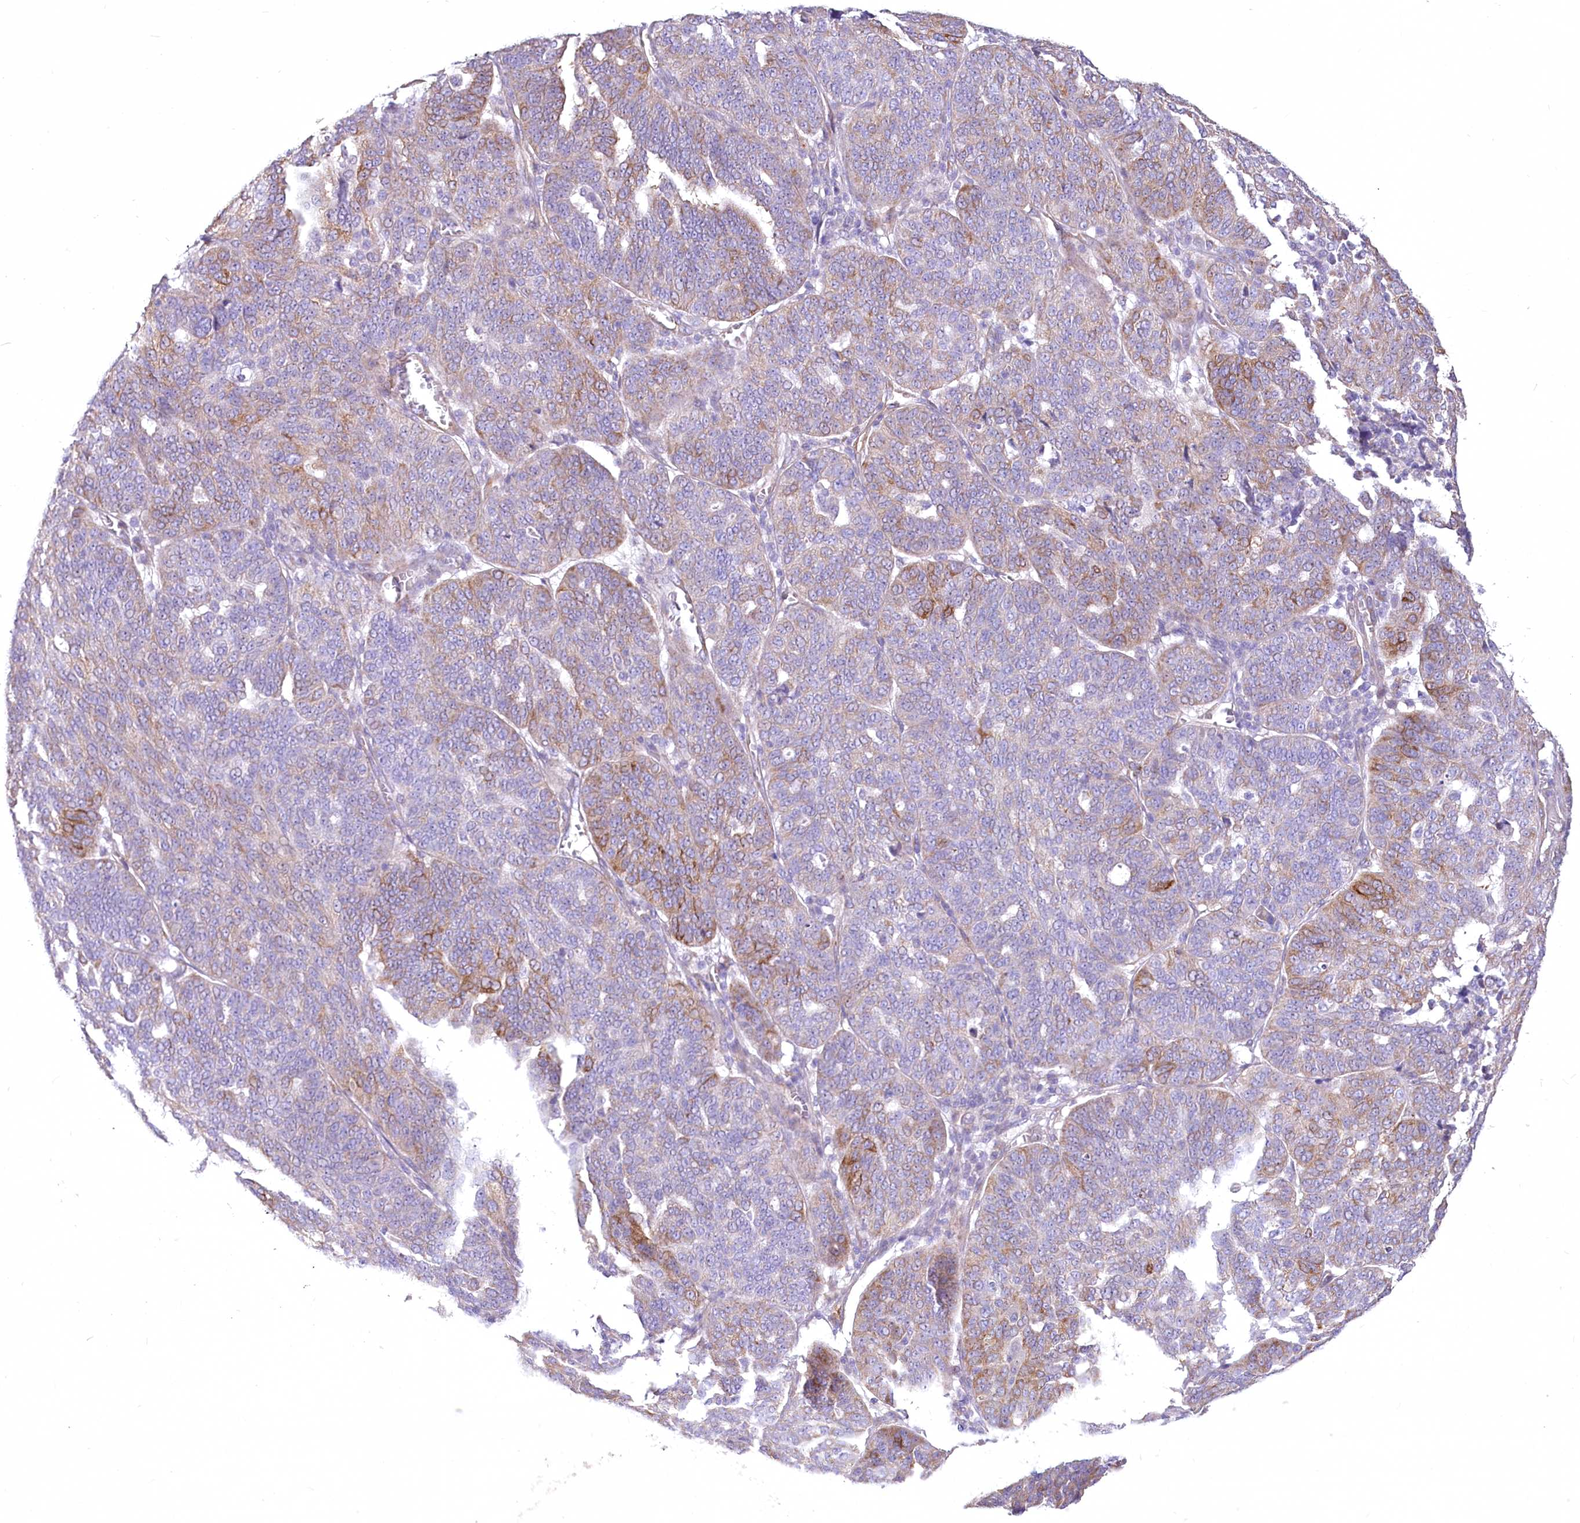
{"staining": {"intensity": "moderate", "quantity": "<25%", "location": "cytoplasmic/membranous"}, "tissue": "ovarian cancer", "cell_type": "Tumor cells", "image_type": "cancer", "snomed": [{"axis": "morphology", "description": "Cystadenocarcinoma, serous, NOS"}, {"axis": "topography", "description": "Ovary"}], "caption": "Immunohistochemistry (IHC) photomicrograph of human ovarian cancer (serous cystadenocarcinoma) stained for a protein (brown), which shows low levels of moderate cytoplasmic/membranous expression in approximately <25% of tumor cells.", "gene": "ANGPTL3", "patient": {"sex": "female", "age": 59}}